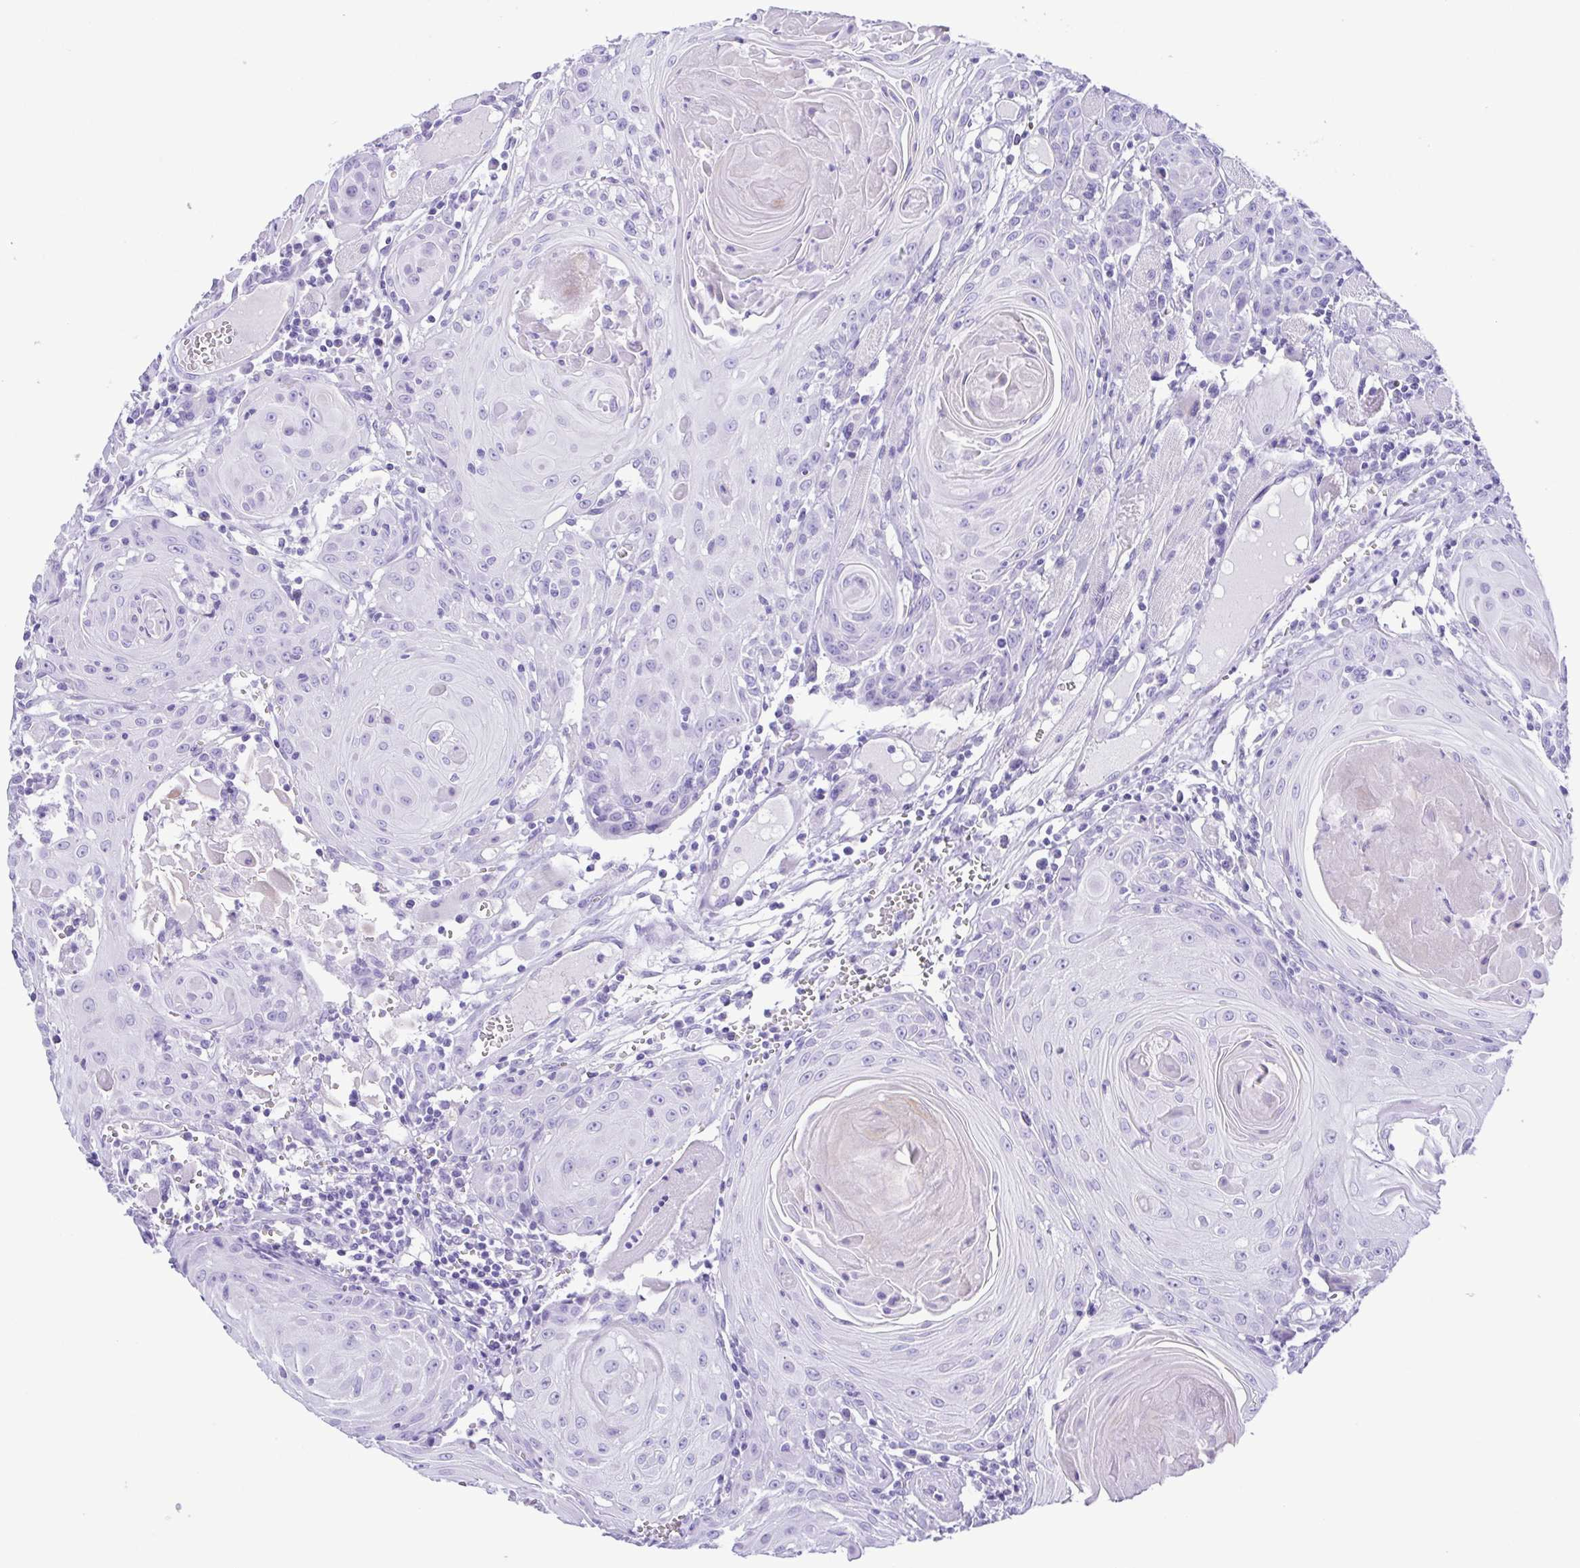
{"staining": {"intensity": "negative", "quantity": "none", "location": "none"}, "tissue": "head and neck cancer", "cell_type": "Tumor cells", "image_type": "cancer", "snomed": [{"axis": "morphology", "description": "Squamous cell carcinoma, NOS"}, {"axis": "topography", "description": "Head-Neck"}], "caption": "A high-resolution histopathology image shows immunohistochemistry staining of head and neck cancer (squamous cell carcinoma), which demonstrates no significant expression in tumor cells.", "gene": "OVGP1", "patient": {"sex": "female", "age": 80}}